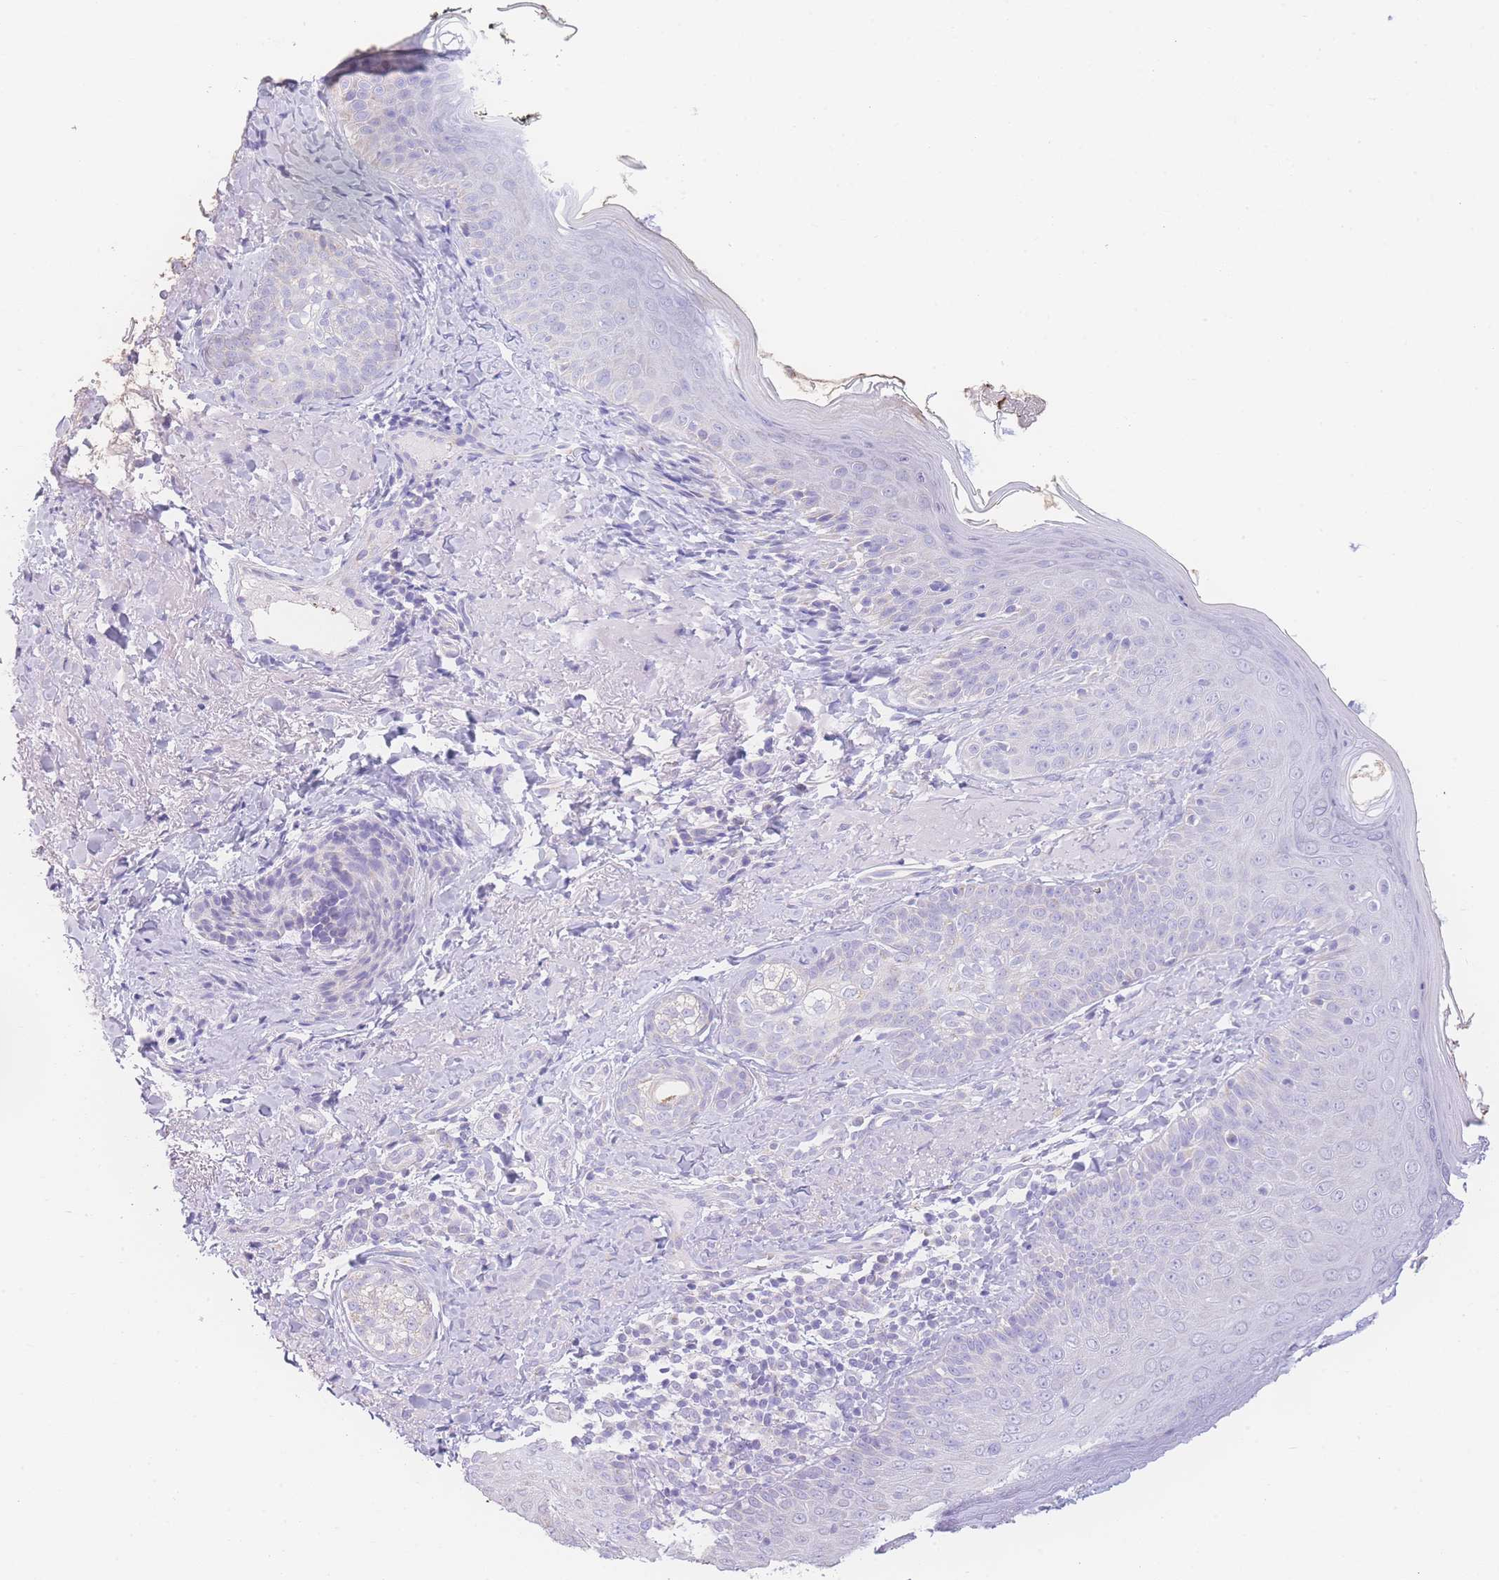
{"staining": {"intensity": "negative", "quantity": "none", "location": "none"}, "tissue": "skin", "cell_type": "Fibroblasts", "image_type": "normal", "snomed": [{"axis": "morphology", "description": "Normal tissue, NOS"}, {"axis": "topography", "description": "Skin"}], "caption": "High power microscopy micrograph of an immunohistochemistry micrograph of unremarkable skin, revealing no significant expression in fibroblasts.", "gene": "NBEAL1", "patient": {"sex": "male", "age": 57}}